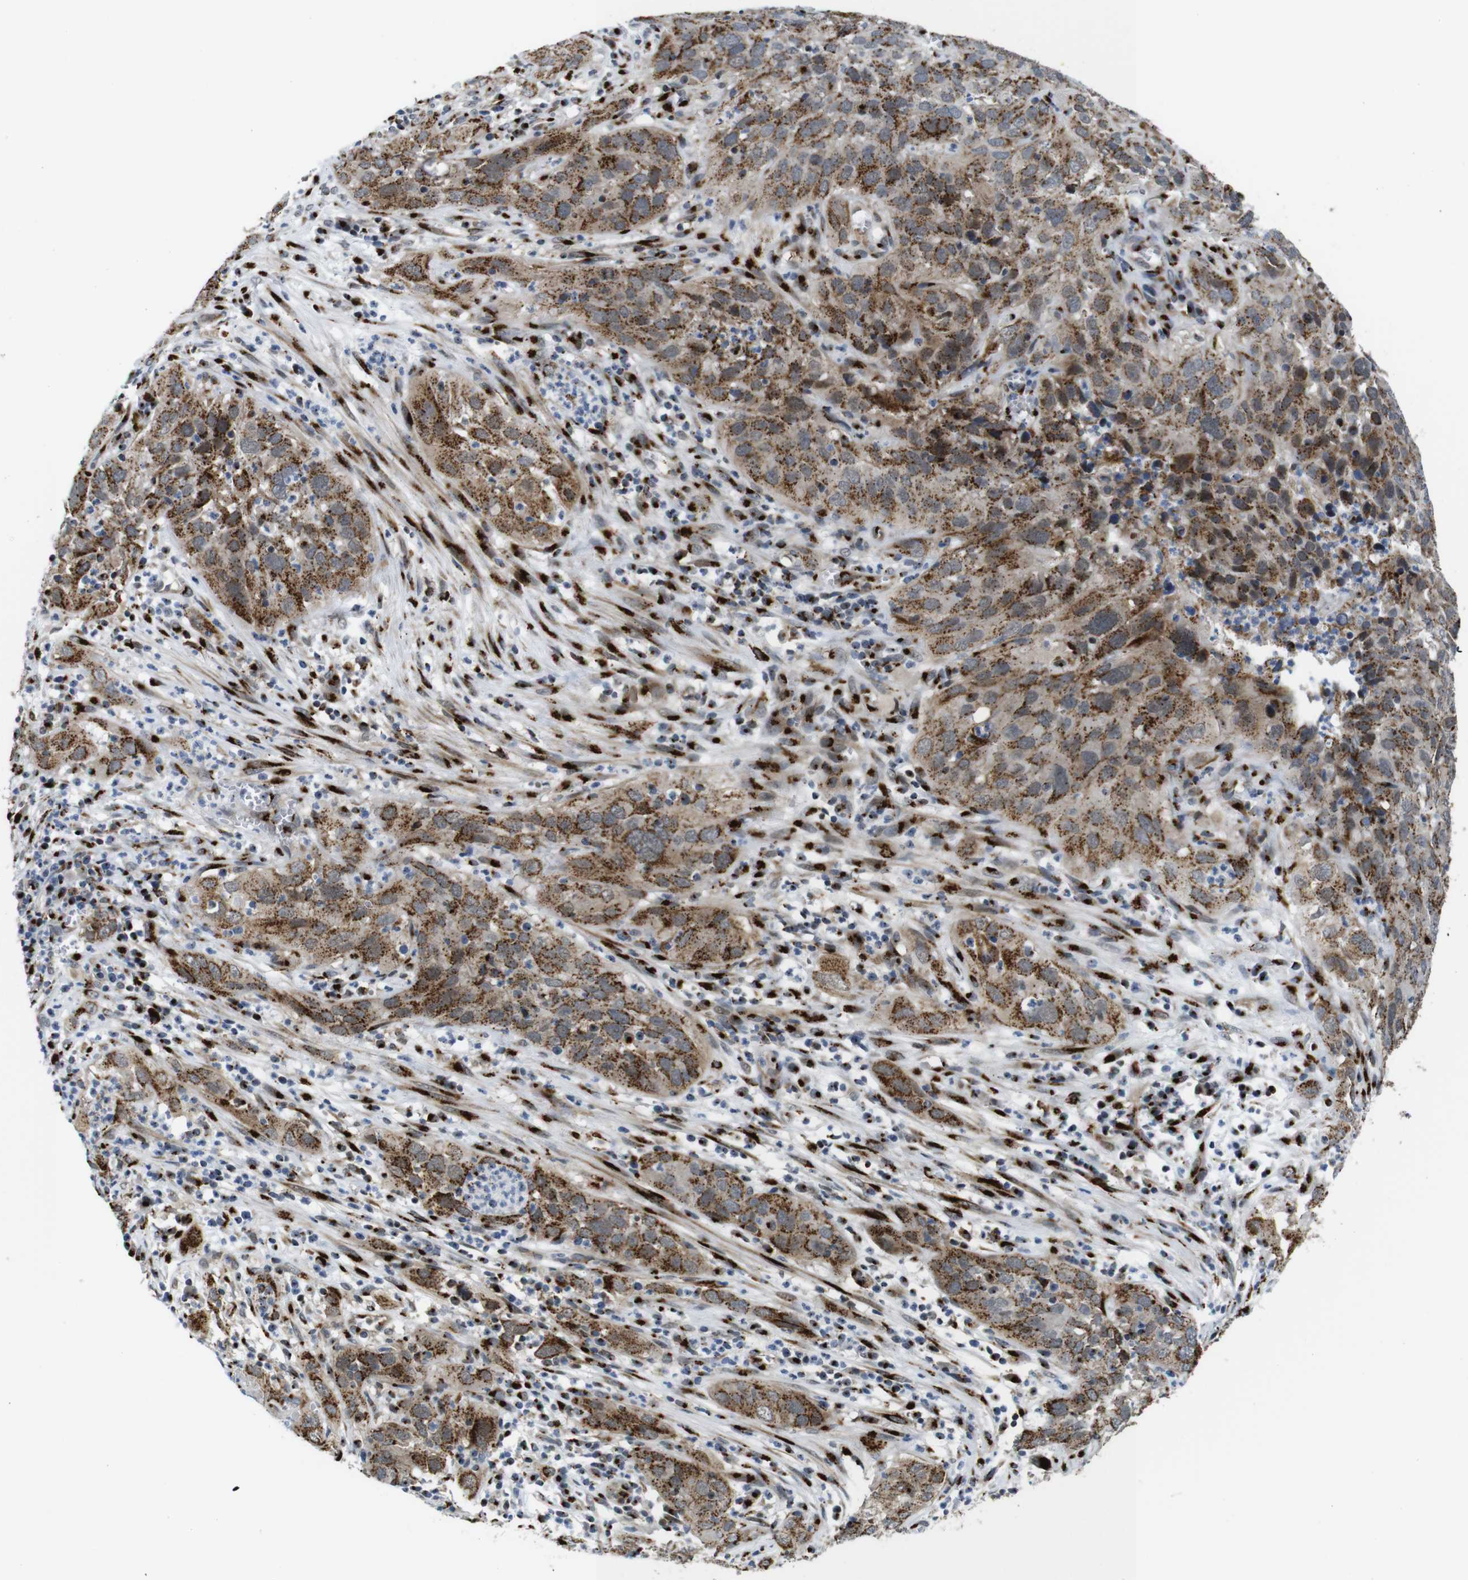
{"staining": {"intensity": "moderate", "quantity": ">75%", "location": "cytoplasmic/membranous"}, "tissue": "cervical cancer", "cell_type": "Tumor cells", "image_type": "cancer", "snomed": [{"axis": "morphology", "description": "Squamous cell carcinoma, NOS"}, {"axis": "topography", "description": "Cervix"}], "caption": "This photomicrograph reveals cervical cancer stained with IHC to label a protein in brown. The cytoplasmic/membranous of tumor cells show moderate positivity for the protein. Nuclei are counter-stained blue.", "gene": "TGOLN2", "patient": {"sex": "female", "age": 32}}